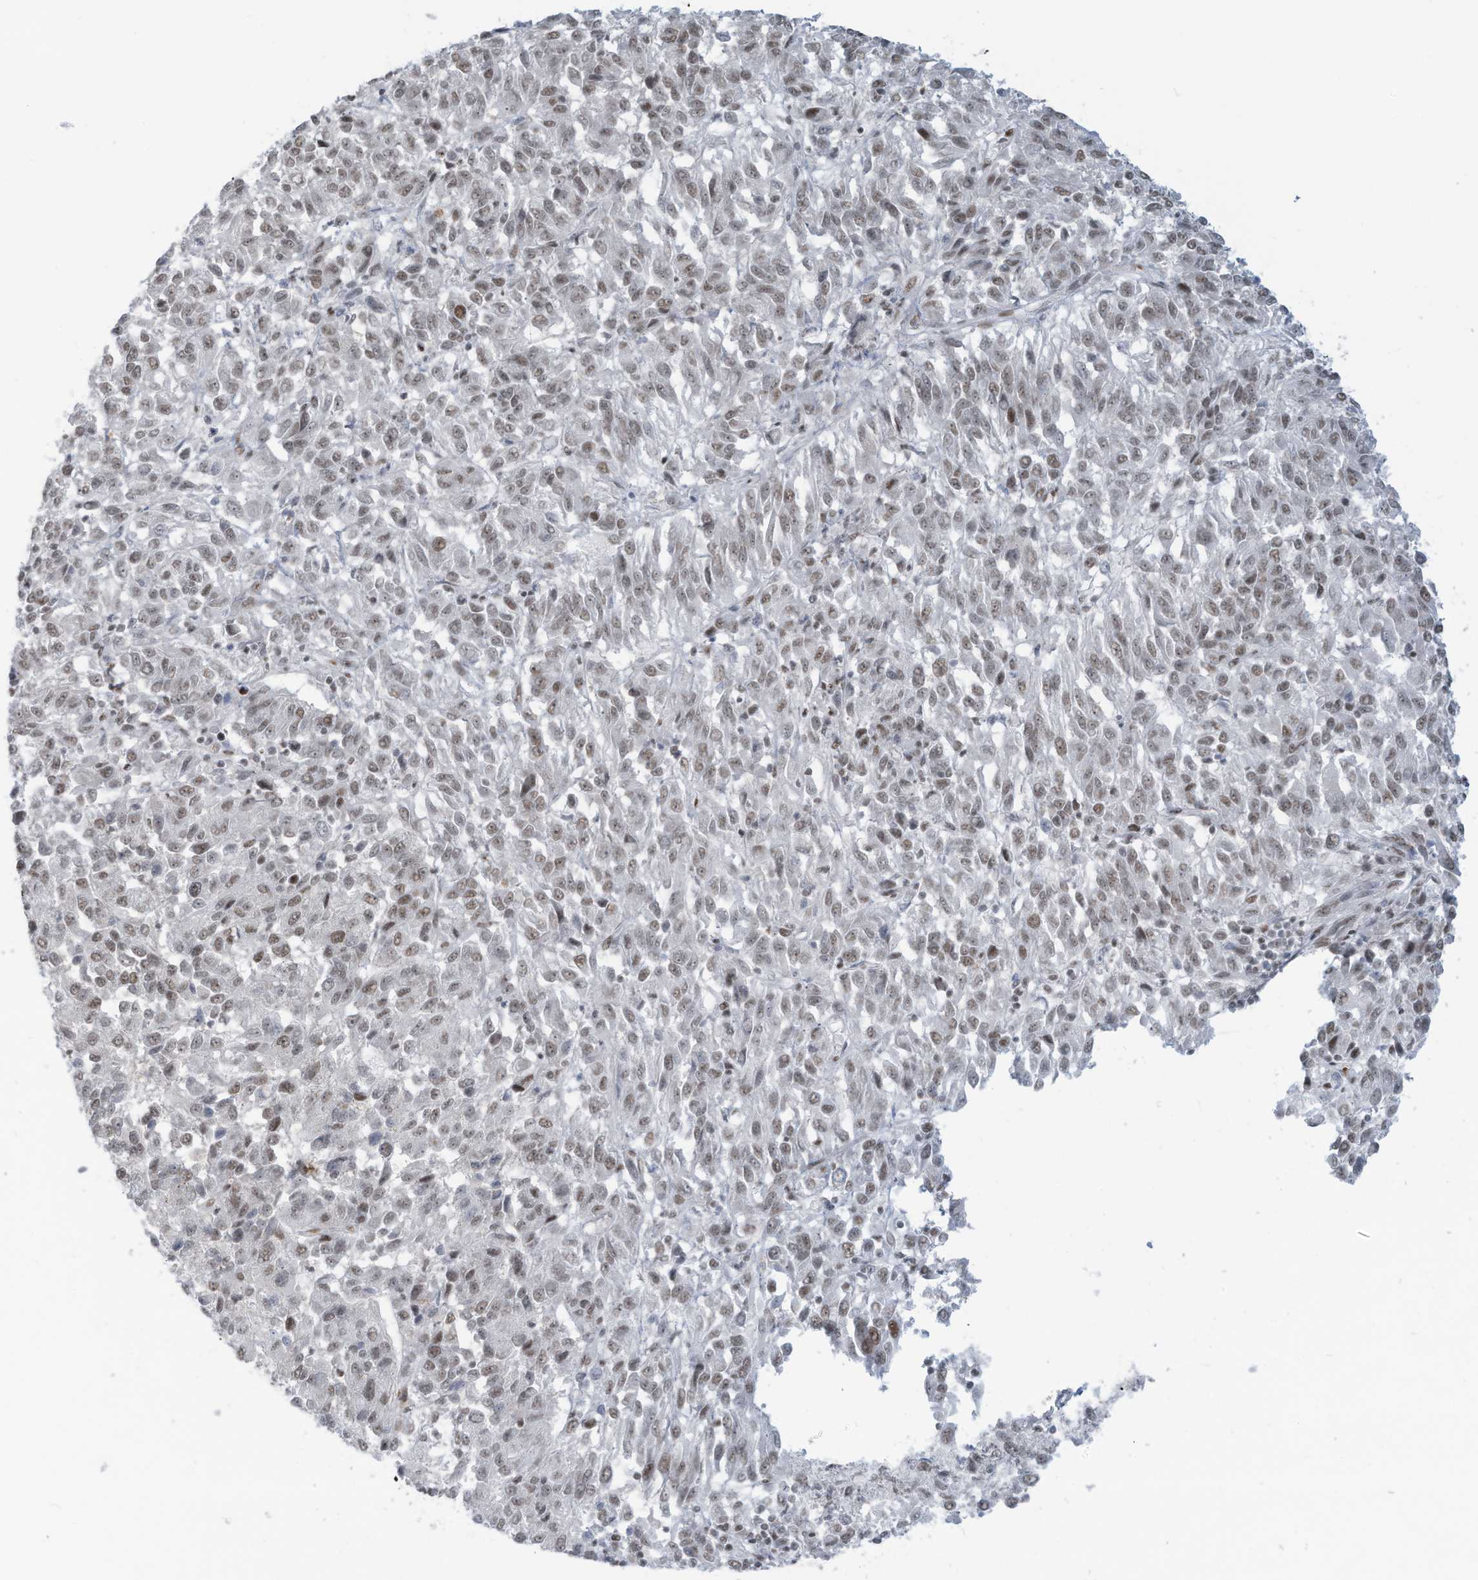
{"staining": {"intensity": "weak", "quantity": ">75%", "location": "nuclear"}, "tissue": "melanoma", "cell_type": "Tumor cells", "image_type": "cancer", "snomed": [{"axis": "morphology", "description": "Malignant melanoma, NOS"}, {"axis": "topography", "description": "Skin"}], "caption": "Brown immunohistochemical staining in malignant melanoma exhibits weak nuclear positivity in about >75% of tumor cells. The protein of interest is shown in brown color, while the nuclei are stained blue.", "gene": "ECT2L", "patient": {"sex": "female", "age": 82}}